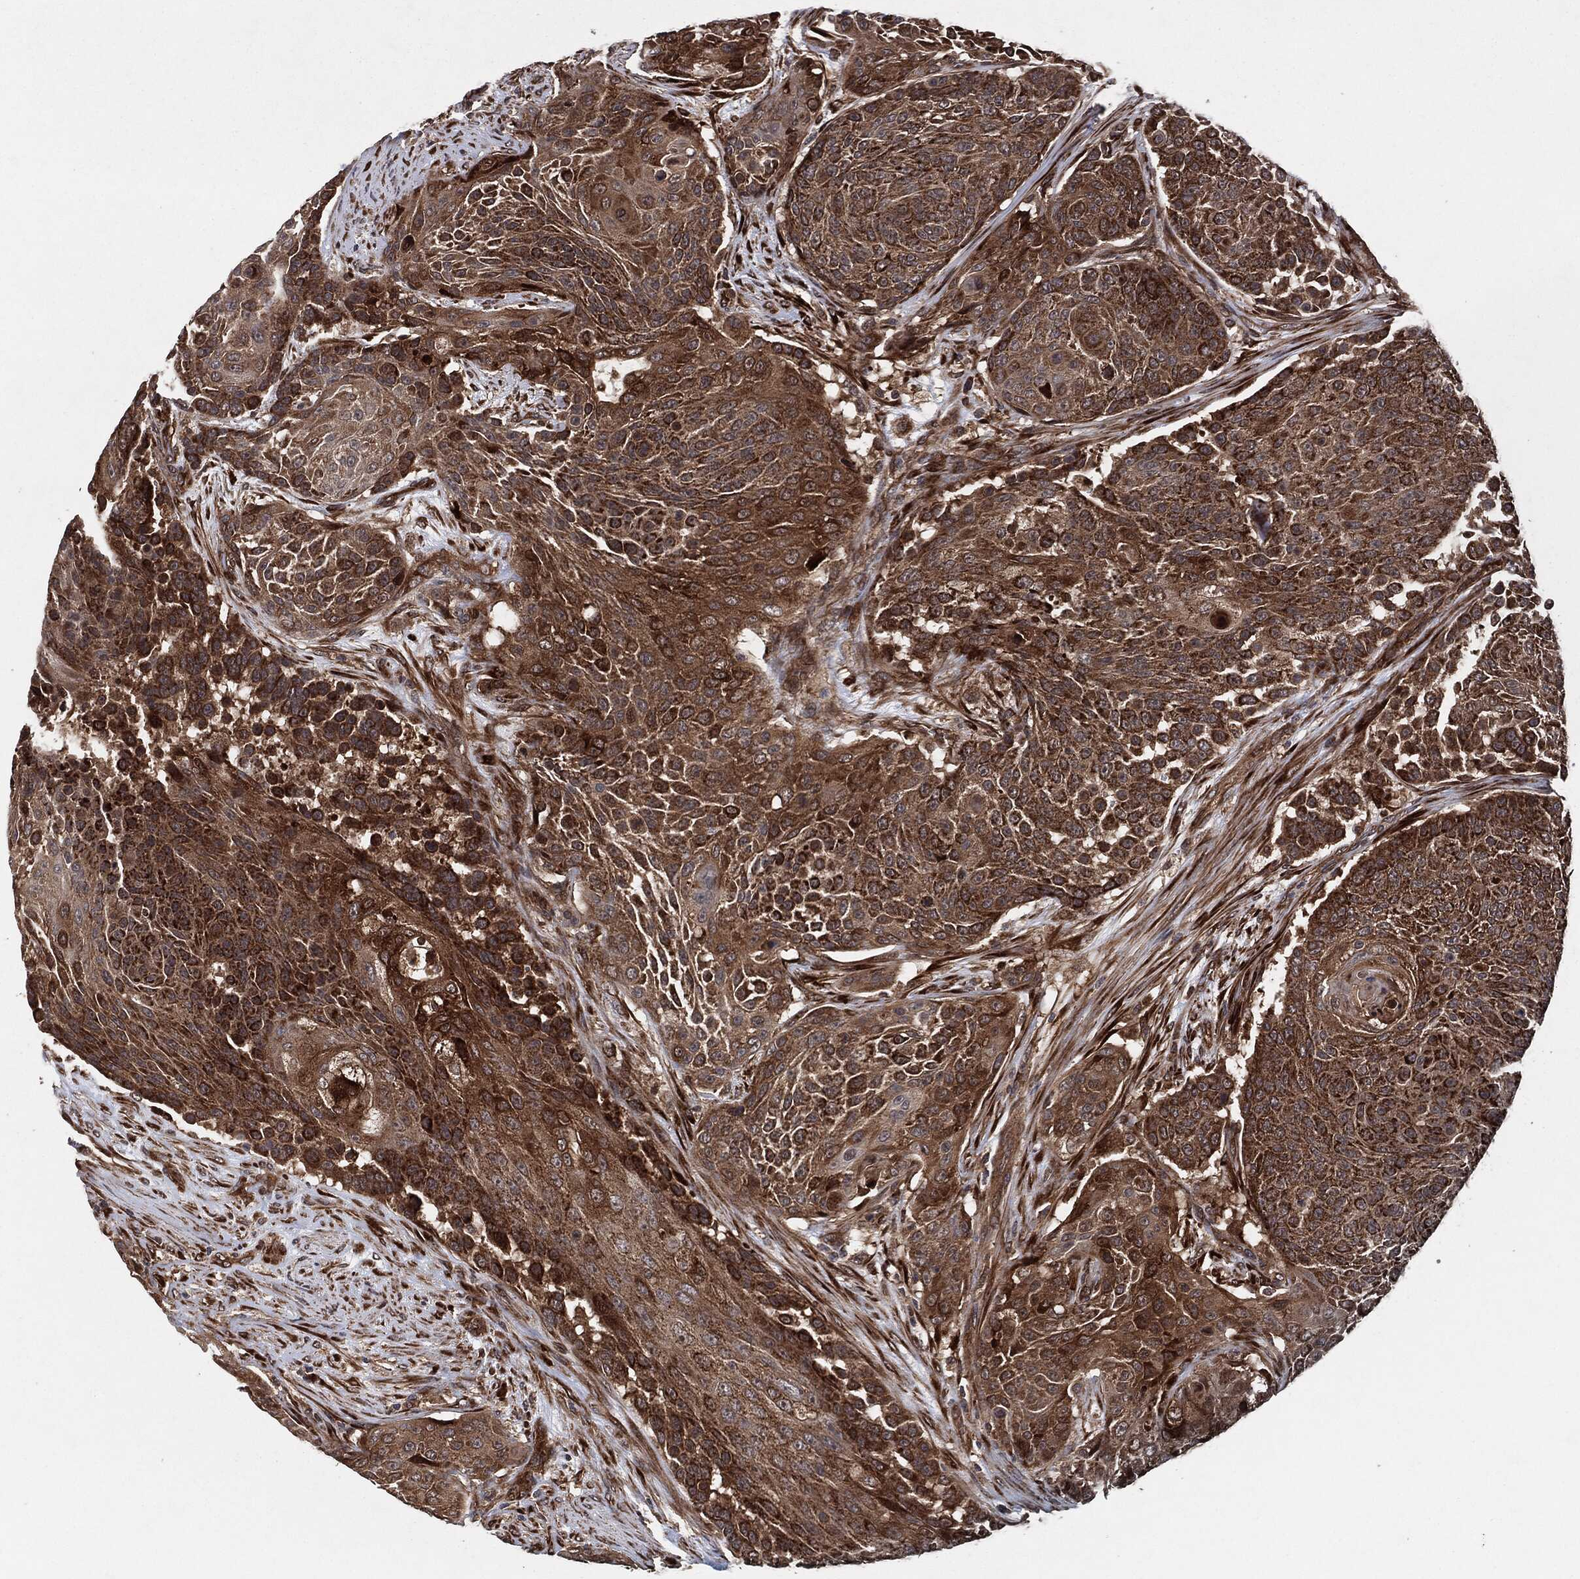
{"staining": {"intensity": "strong", "quantity": ">75%", "location": "cytoplasmic/membranous"}, "tissue": "urothelial cancer", "cell_type": "Tumor cells", "image_type": "cancer", "snomed": [{"axis": "morphology", "description": "Urothelial carcinoma, High grade"}, {"axis": "topography", "description": "Urinary bladder"}], "caption": "Immunohistochemical staining of human high-grade urothelial carcinoma shows high levels of strong cytoplasmic/membranous staining in approximately >75% of tumor cells. The protein is stained brown, and the nuclei are stained in blue (DAB IHC with brightfield microscopy, high magnification).", "gene": "BCAR1", "patient": {"sex": "female", "age": 63}}